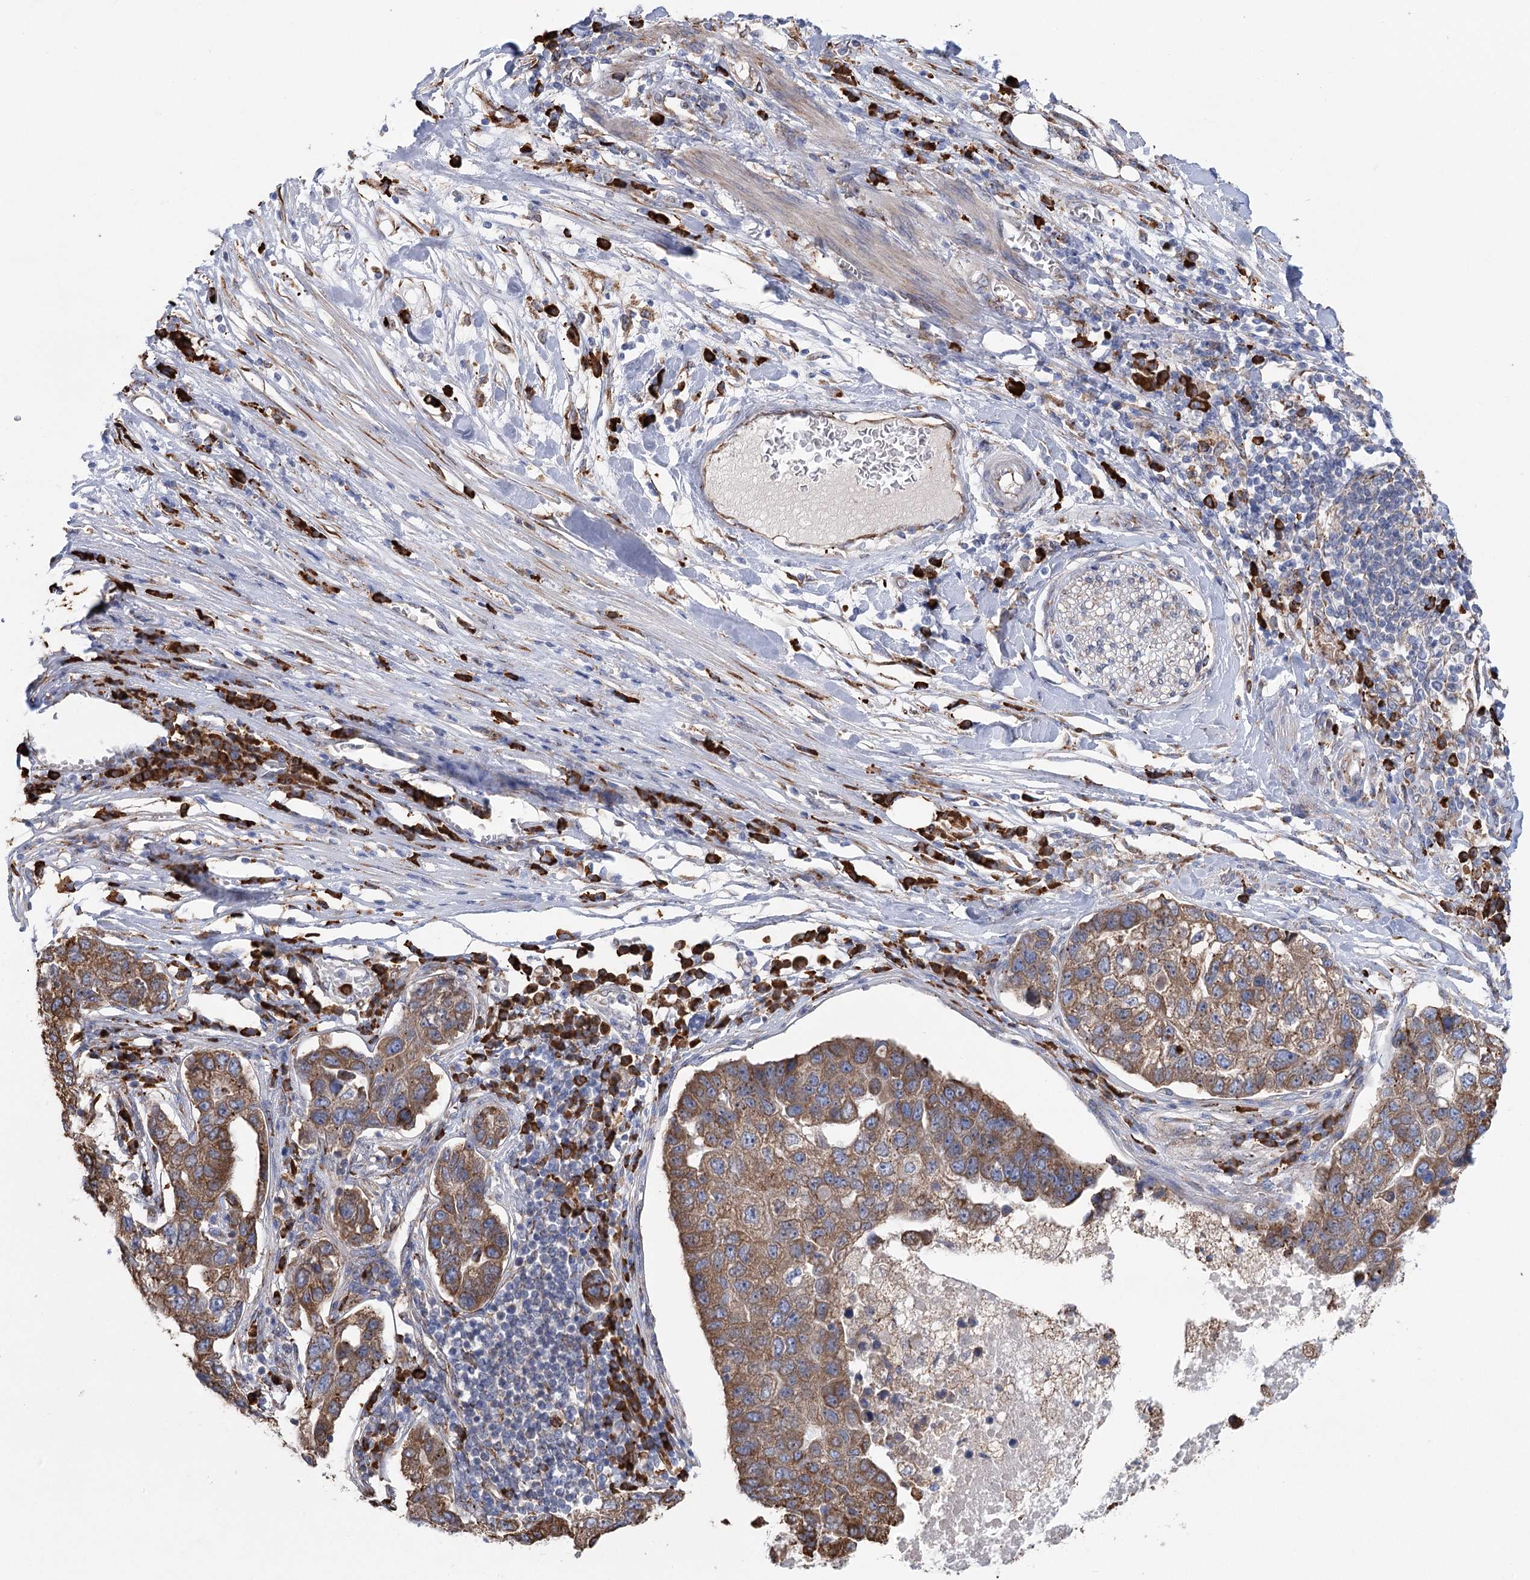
{"staining": {"intensity": "moderate", "quantity": ">75%", "location": "cytoplasmic/membranous"}, "tissue": "pancreatic cancer", "cell_type": "Tumor cells", "image_type": "cancer", "snomed": [{"axis": "morphology", "description": "Adenocarcinoma, NOS"}, {"axis": "topography", "description": "Pancreas"}], "caption": "Immunohistochemistry (IHC) staining of pancreatic cancer, which reveals medium levels of moderate cytoplasmic/membranous positivity in approximately >75% of tumor cells indicating moderate cytoplasmic/membranous protein expression. The staining was performed using DAB (brown) for protein detection and nuclei were counterstained in hematoxylin (blue).", "gene": "METTL24", "patient": {"sex": "female", "age": 61}}